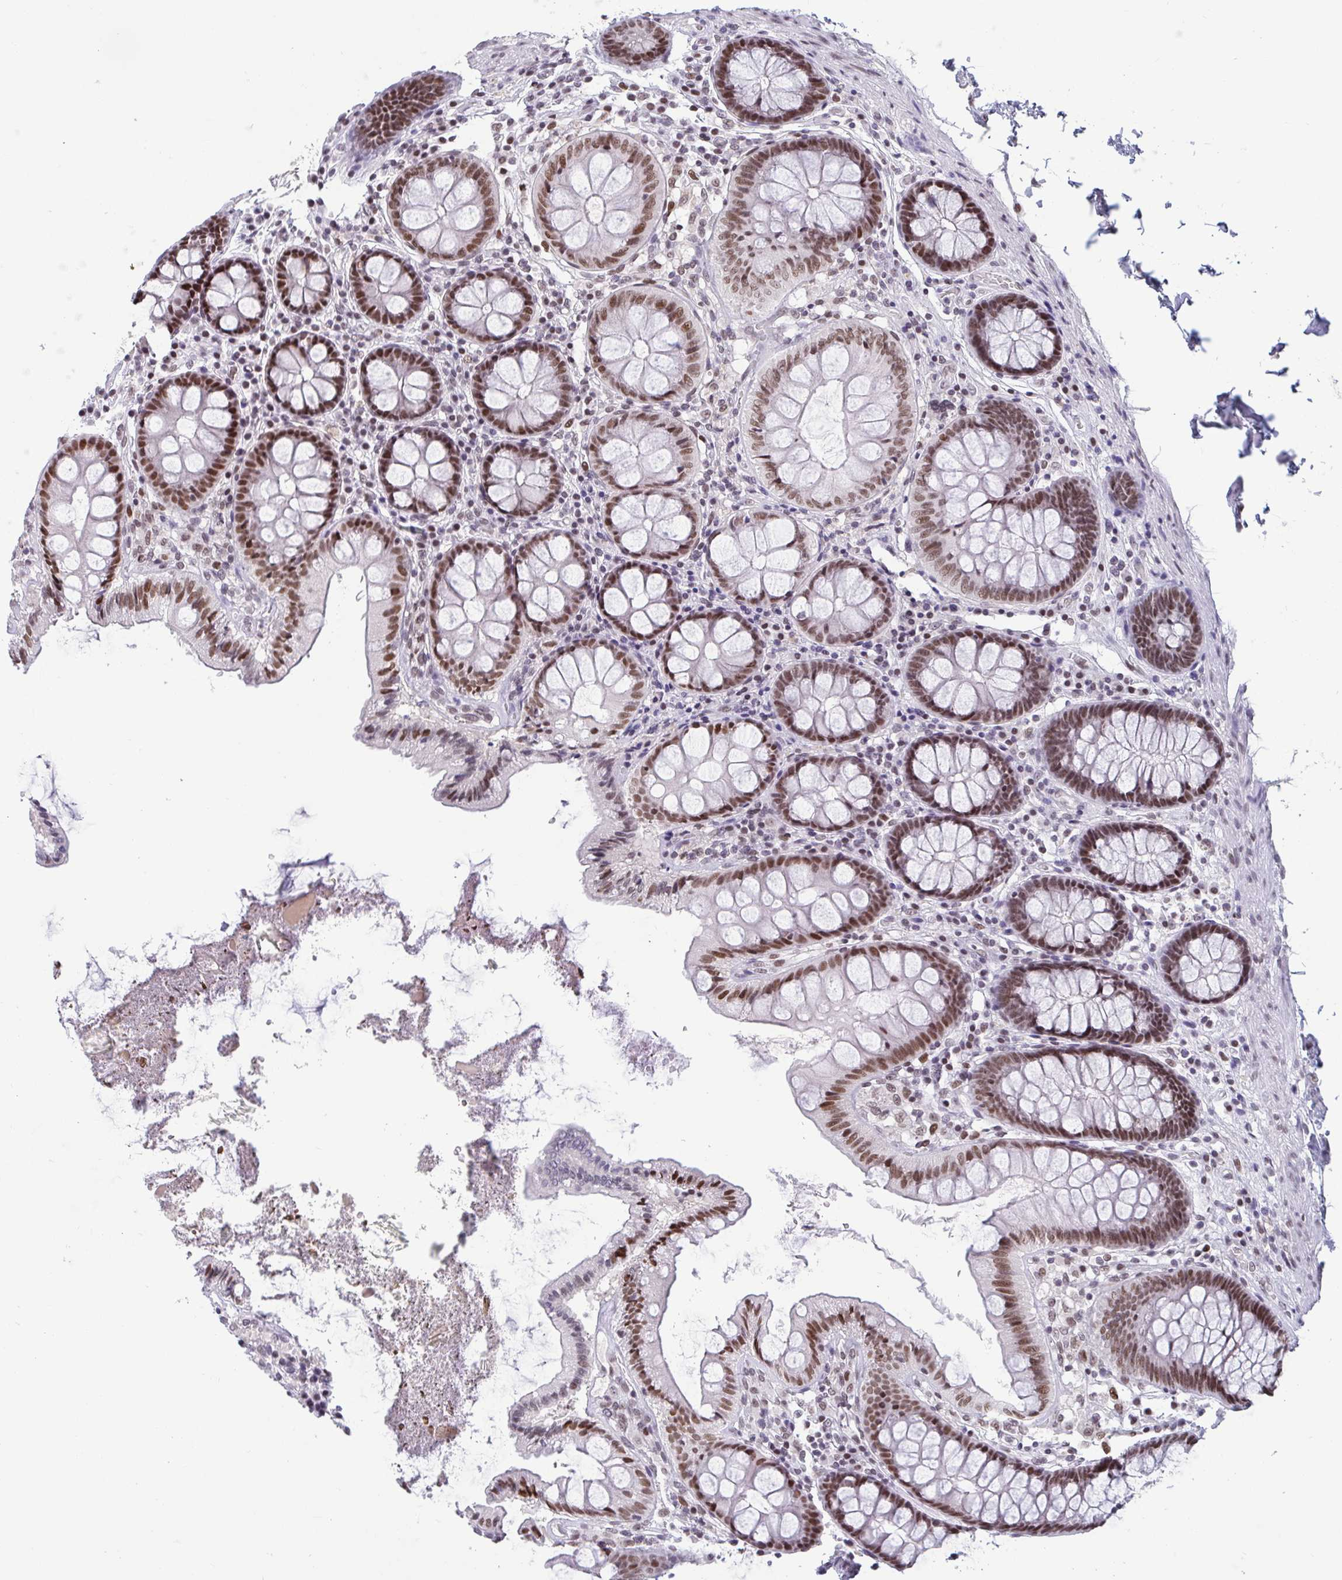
{"staining": {"intensity": "moderate", "quantity": ">75%", "location": "nuclear"}, "tissue": "colon", "cell_type": "Endothelial cells", "image_type": "normal", "snomed": [{"axis": "morphology", "description": "Normal tissue, NOS"}, {"axis": "topography", "description": "Colon"}], "caption": "Moderate nuclear expression for a protein is present in approximately >75% of endothelial cells of benign colon using IHC.", "gene": "CBFA2T2", "patient": {"sex": "male", "age": 84}}